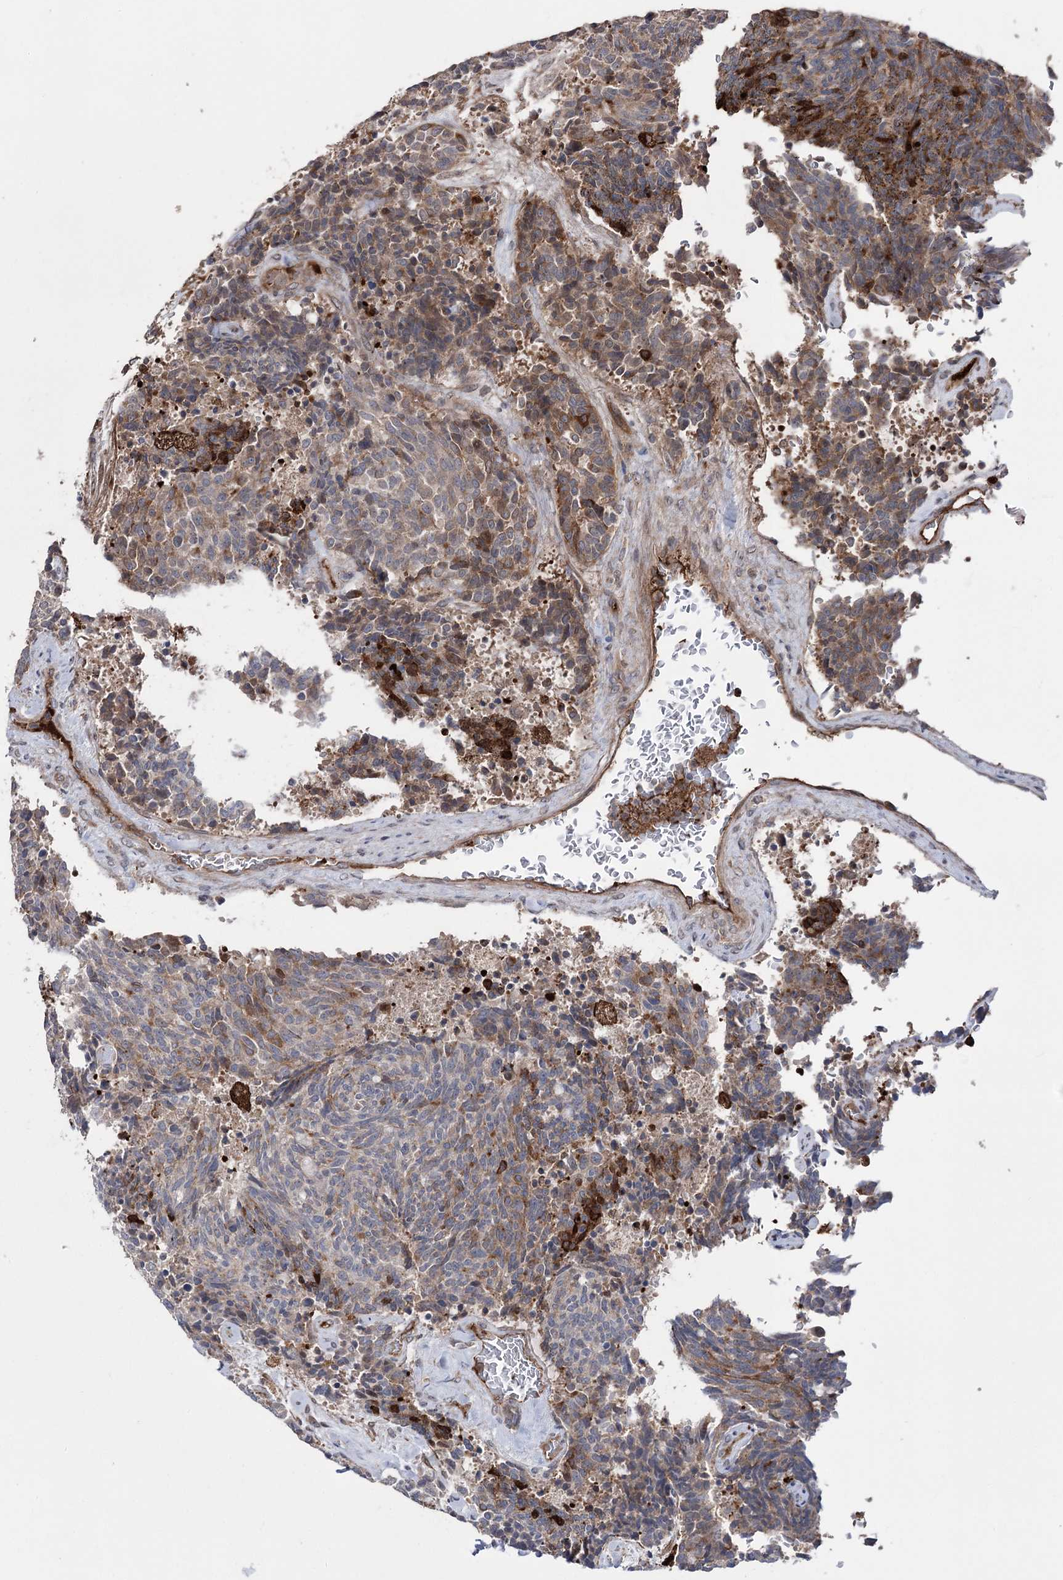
{"staining": {"intensity": "moderate", "quantity": "<25%", "location": "cytoplasmic/membranous"}, "tissue": "carcinoid", "cell_type": "Tumor cells", "image_type": "cancer", "snomed": [{"axis": "morphology", "description": "Carcinoid, malignant, NOS"}, {"axis": "topography", "description": "Pancreas"}], "caption": "Carcinoid stained with immunohistochemistry (IHC) reveals moderate cytoplasmic/membranous positivity in approximately <25% of tumor cells.", "gene": "OTUD1", "patient": {"sex": "female", "age": 54}}